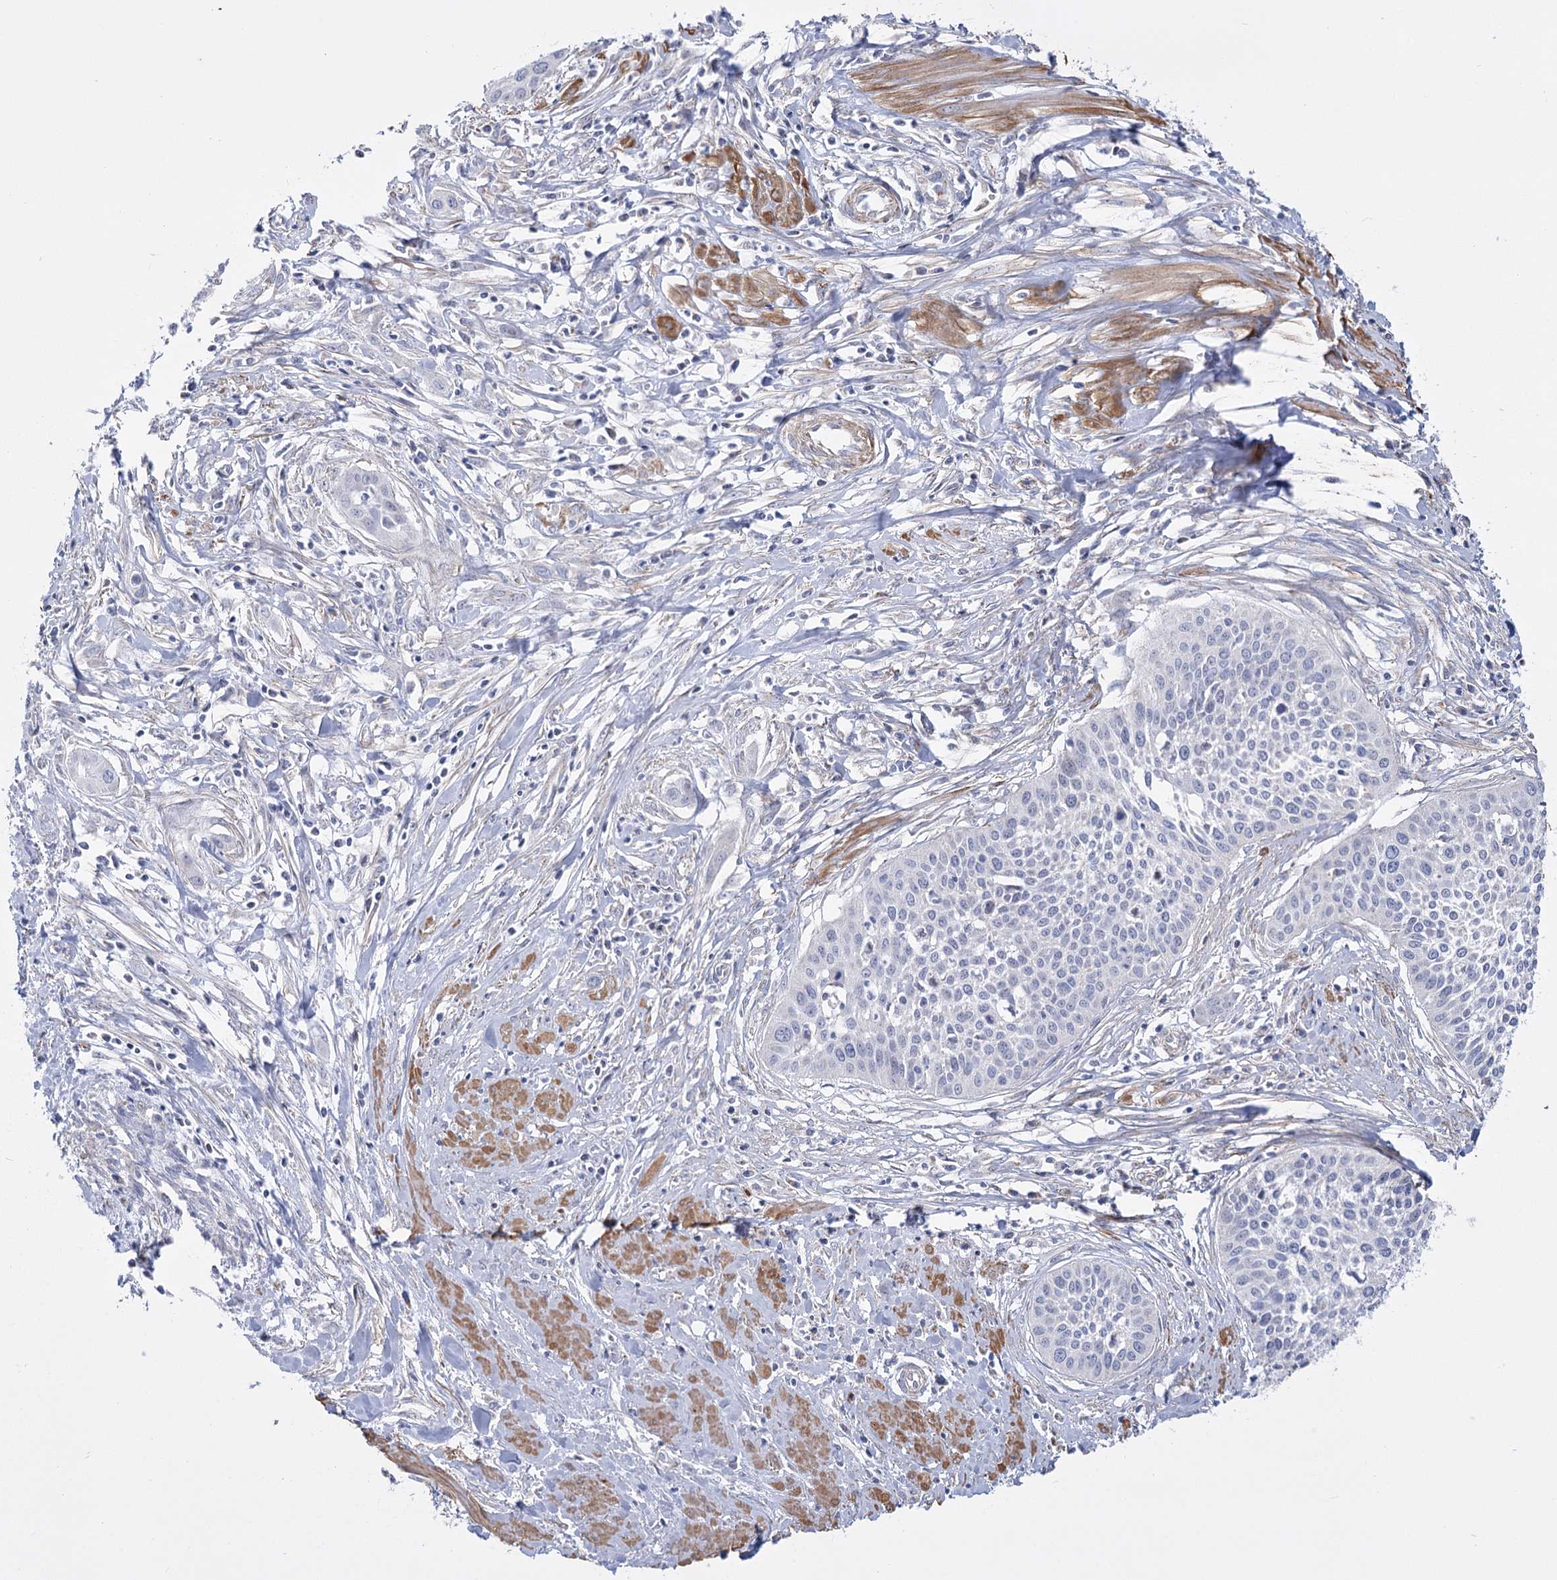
{"staining": {"intensity": "negative", "quantity": "none", "location": "none"}, "tissue": "cervical cancer", "cell_type": "Tumor cells", "image_type": "cancer", "snomed": [{"axis": "morphology", "description": "Squamous cell carcinoma, NOS"}, {"axis": "topography", "description": "Cervix"}], "caption": "Tumor cells show no significant protein expression in cervical cancer (squamous cell carcinoma).", "gene": "PDHB", "patient": {"sex": "female", "age": 34}}